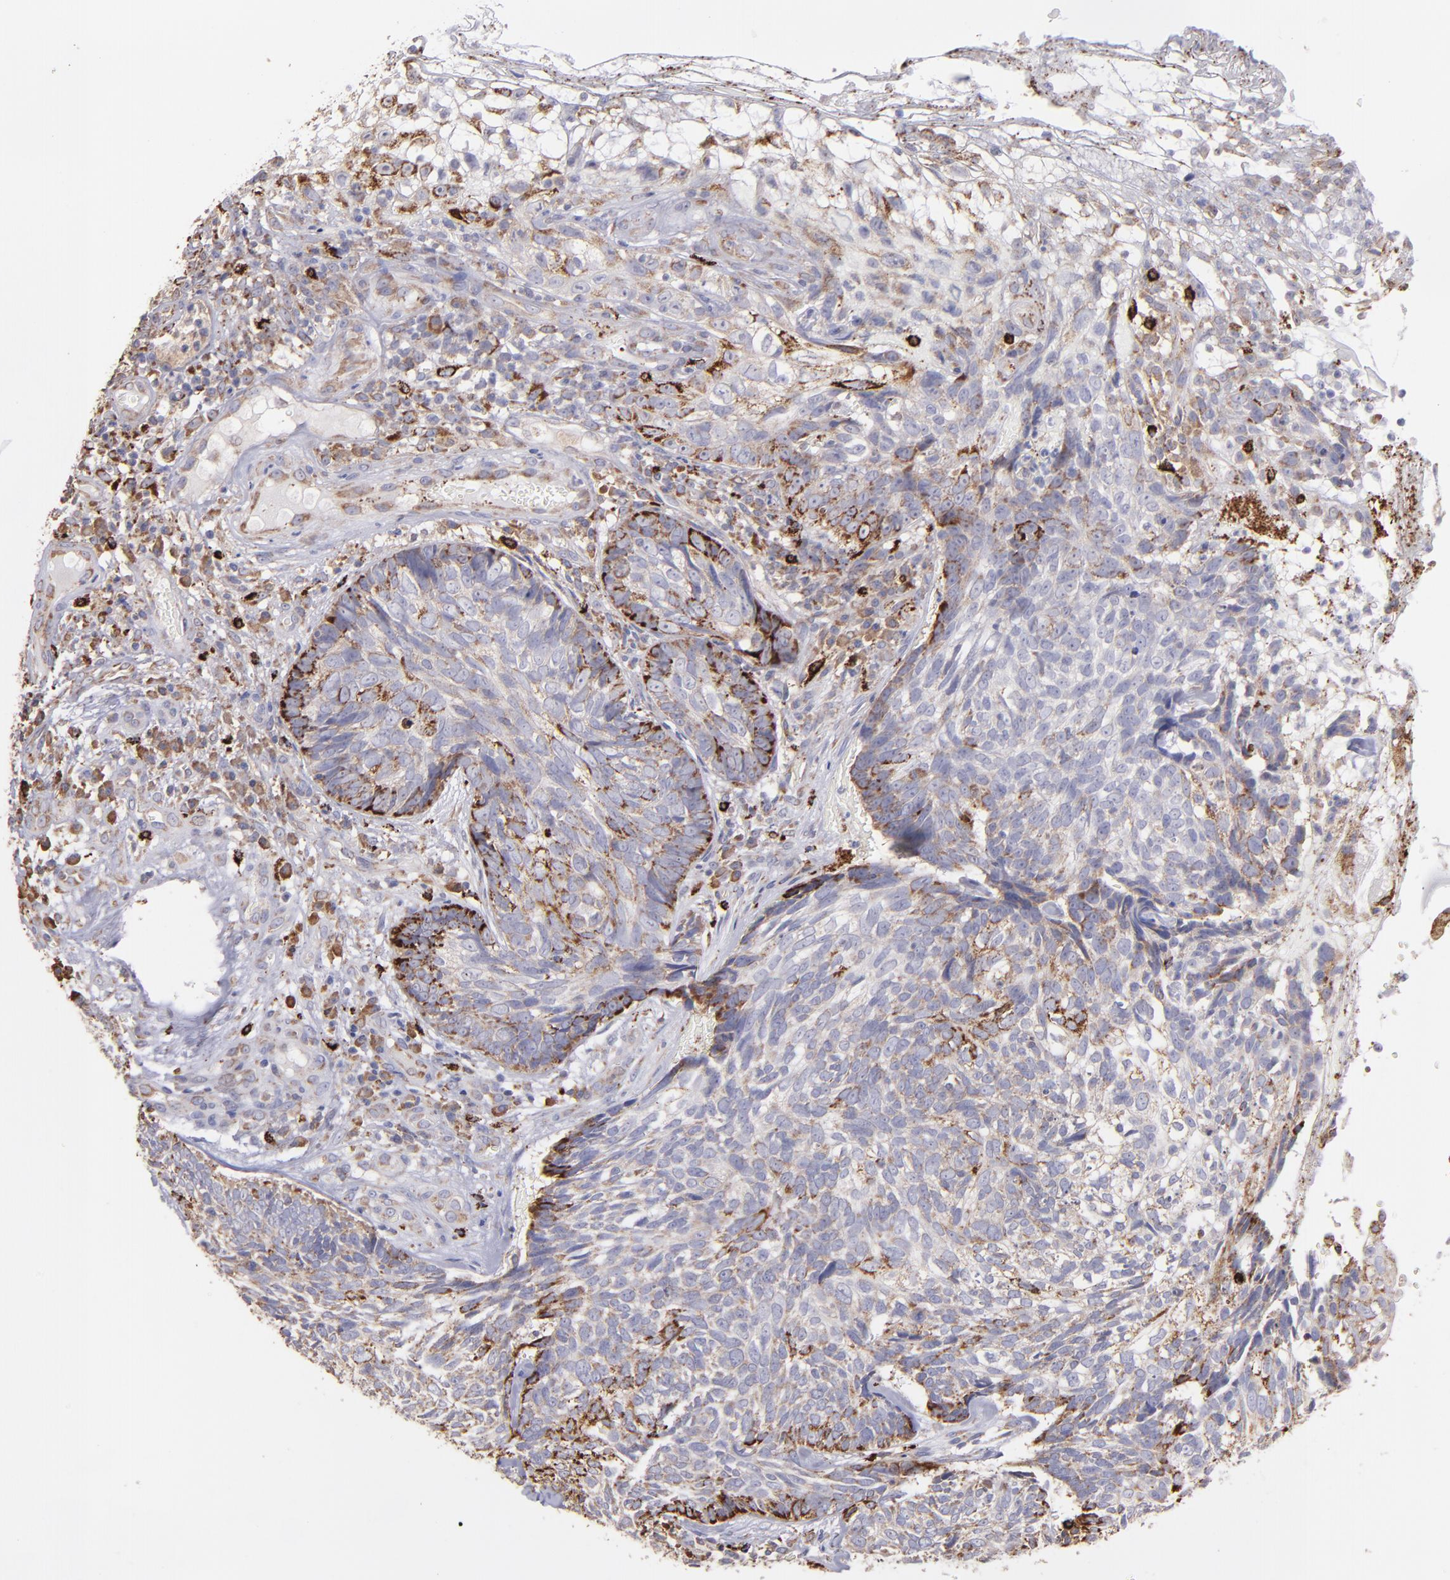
{"staining": {"intensity": "weak", "quantity": ">75%", "location": "cytoplasmic/membranous"}, "tissue": "skin cancer", "cell_type": "Tumor cells", "image_type": "cancer", "snomed": [{"axis": "morphology", "description": "Basal cell carcinoma"}, {"axis": "topography", "description": "Skin"}], "caption": "Skin cancer (basal cell carcinoma) stained with DAB immunohistochemistry reveals low levels of weak cytoplasmic/membranous expression in about >75% of tumor cells.", "gene": "MAOB", "patient": {"sex": "male", "age": 72}}